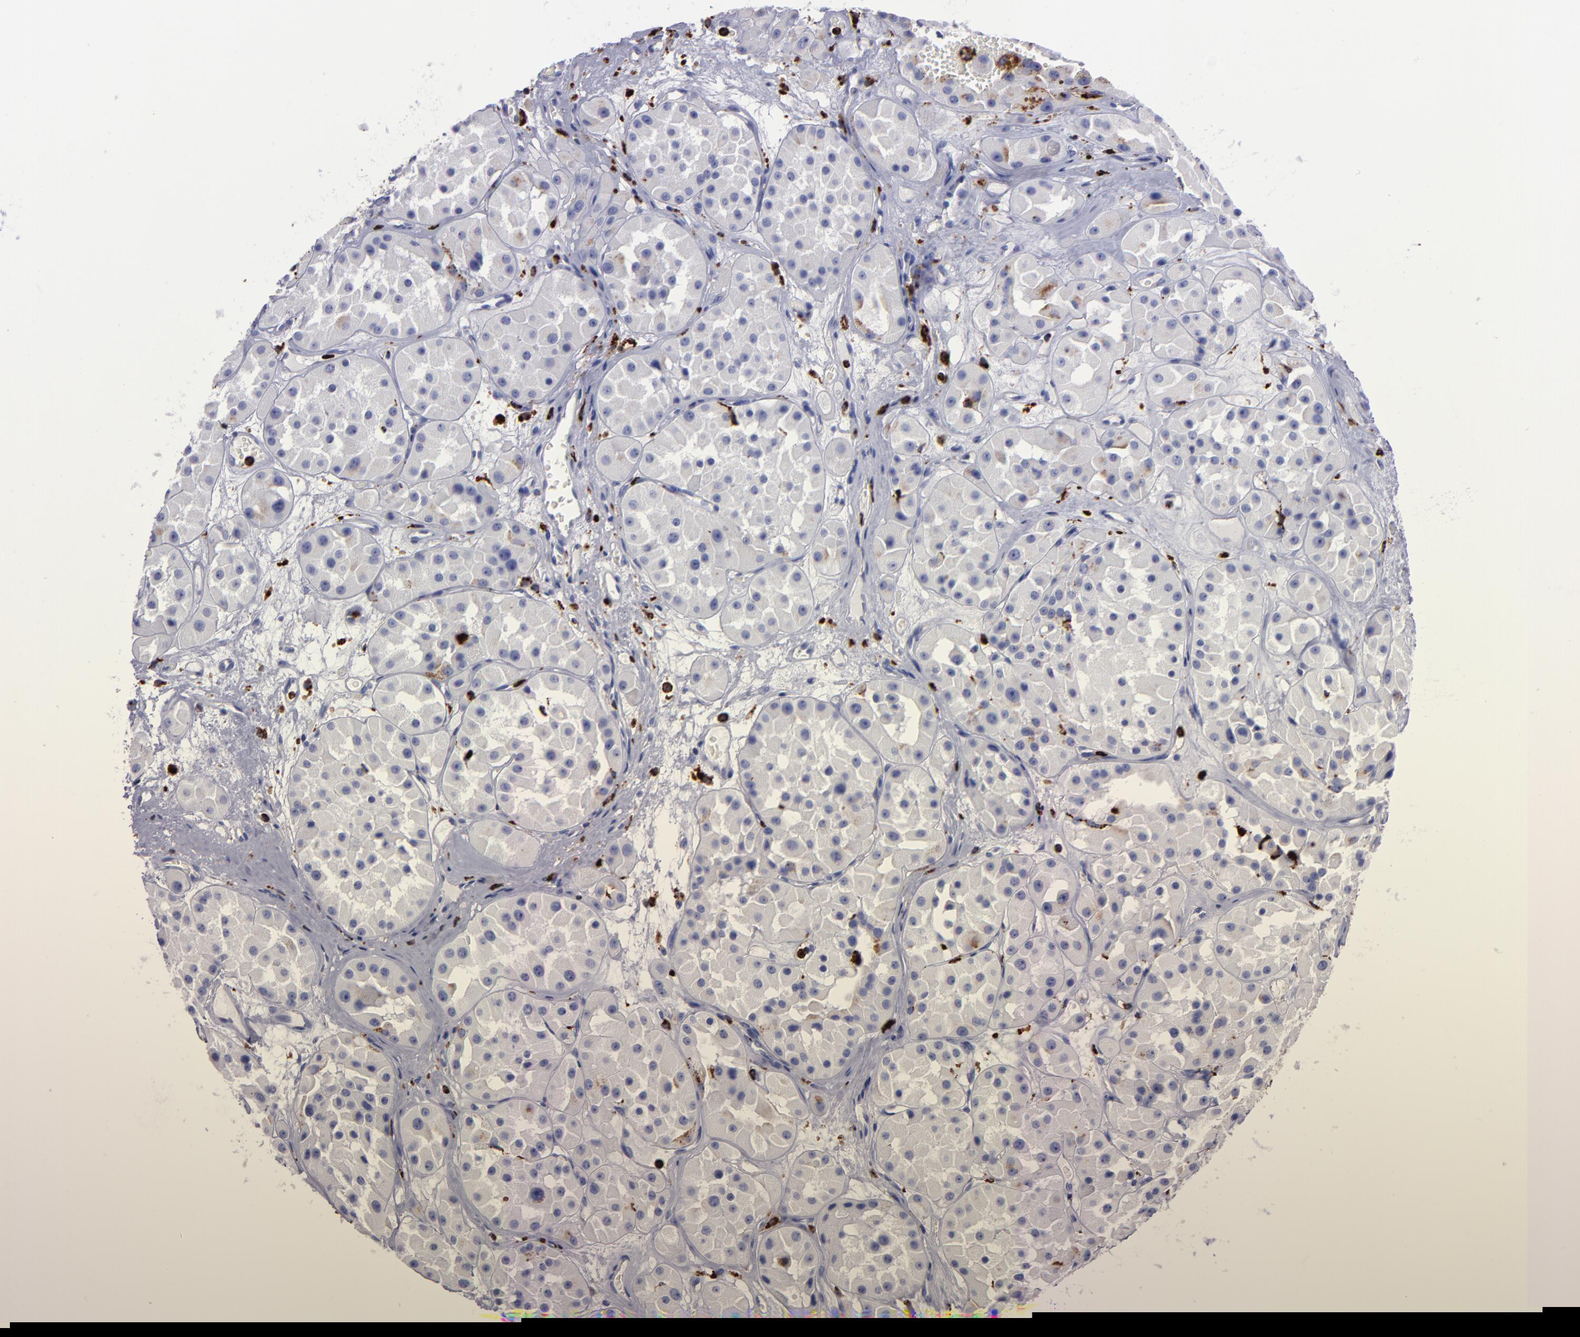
{"staining": {"intensity": "negative", "quantity": "none", "location": "none"}, "tissue": "renal cancer", "cell_type": "Tumor cells", "image_type": "cancer", "snomed": [{"axis": "morphology", "description": "Adenocarcinoma, uncertain malignant potential"}, {"axis": "topography", "description": "Kidney"}], "caption": "DAB immunohistochemical staining of adenocarcinoma,  uncertain malignant potential (renal) reveals no significant staining in tumor cells.", "gene": "CTSS", "patient": {"sex": "male", "age": 63}}